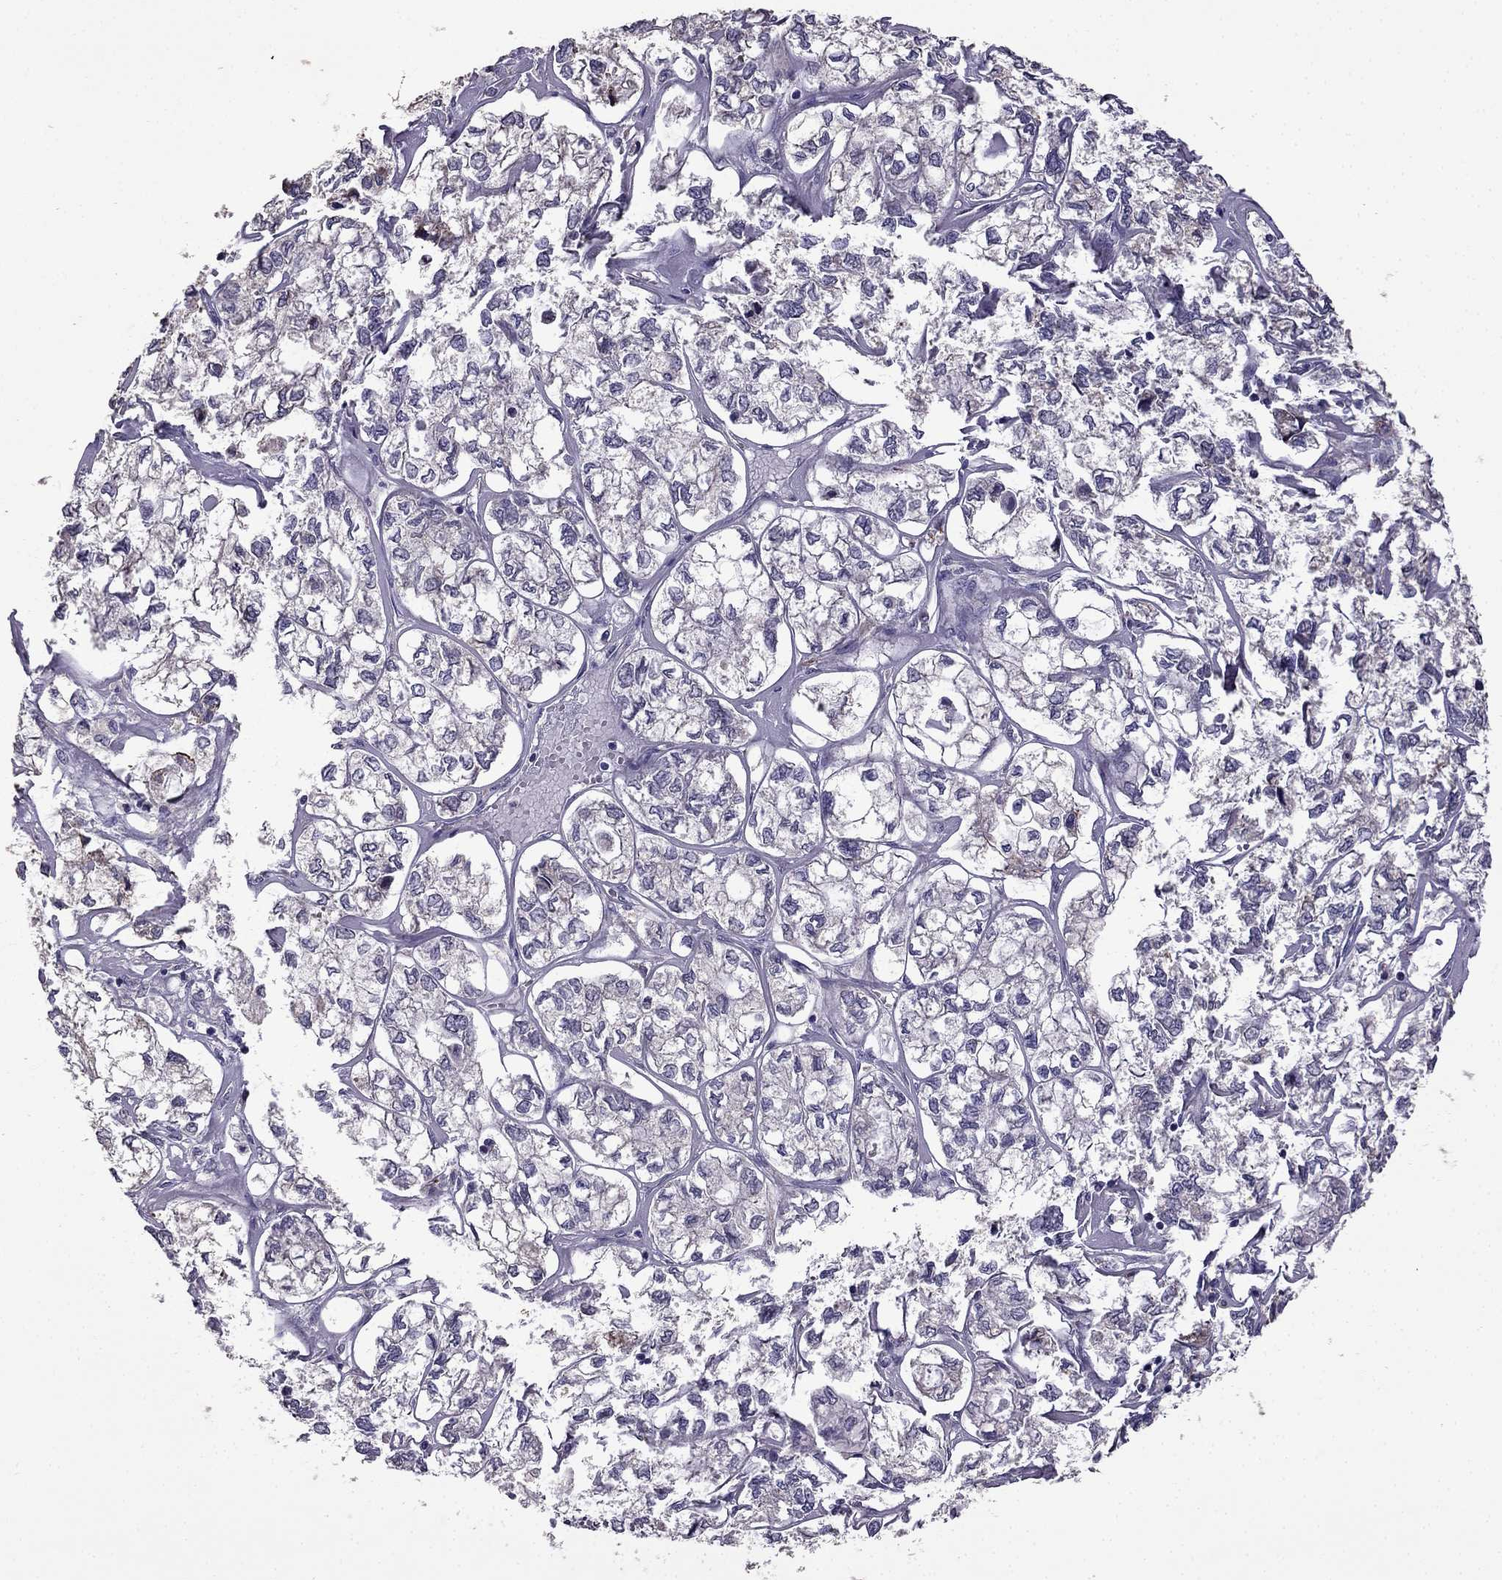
{"staining": {"intensity": "negative", "quantity": "none", "location": "none"}, "tissue": "ovarian cancer", "cell_type": "Tumor cells", "image_type": "cancer", "snomed": [{"axis": "morphology", "description": "Carcinoma, endometroid"}, {"axis": "topography", "description": "Ovary"}], "caption": "The IHC histopathology image has no significant positivity in tumor cells of ovarian cancer tissue.", "gene": "CDH9", "patient": {"sex": "female", "age": 64}}